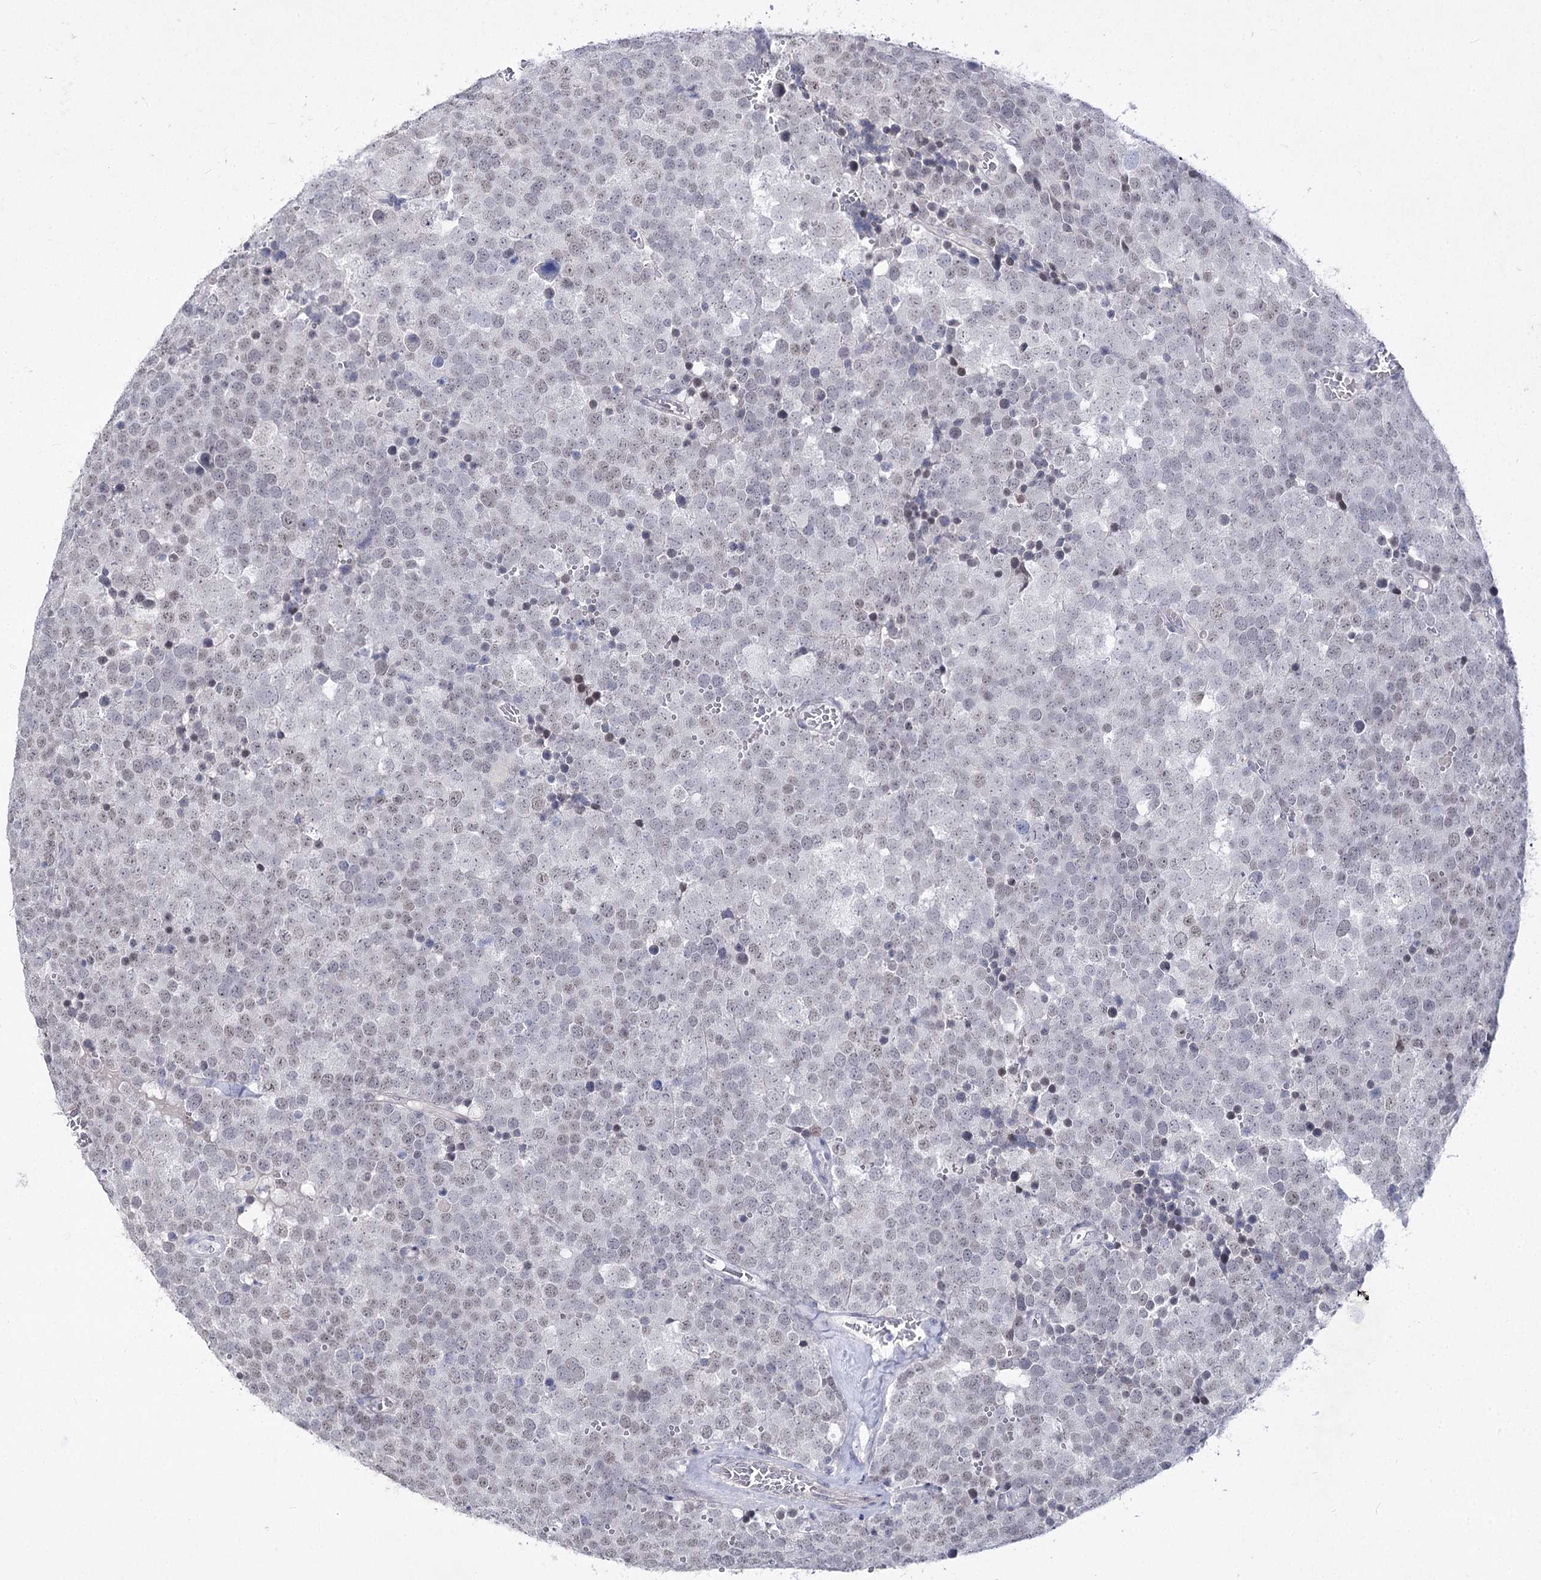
{"staining": {"intensity": "negative", "quantity": "none", "location": "none"}, "tissue": "testis cancer", "cell_type": "Tumor cells", "image_type": "cancer", "snomed": [{"axis": "morphology", "description": "Seminoma, NOS"}, {"axis": "topography", "description": "Testis"}], "caption": "The histopathology image displays no staining of tumor cells in seminoma (testis). The staining is performed using DAB brown chromogen with nuclei counter-stained in using hematoxylin.", "gene": "ATP10B", "patient": {"sex": "male", "age": 71}}